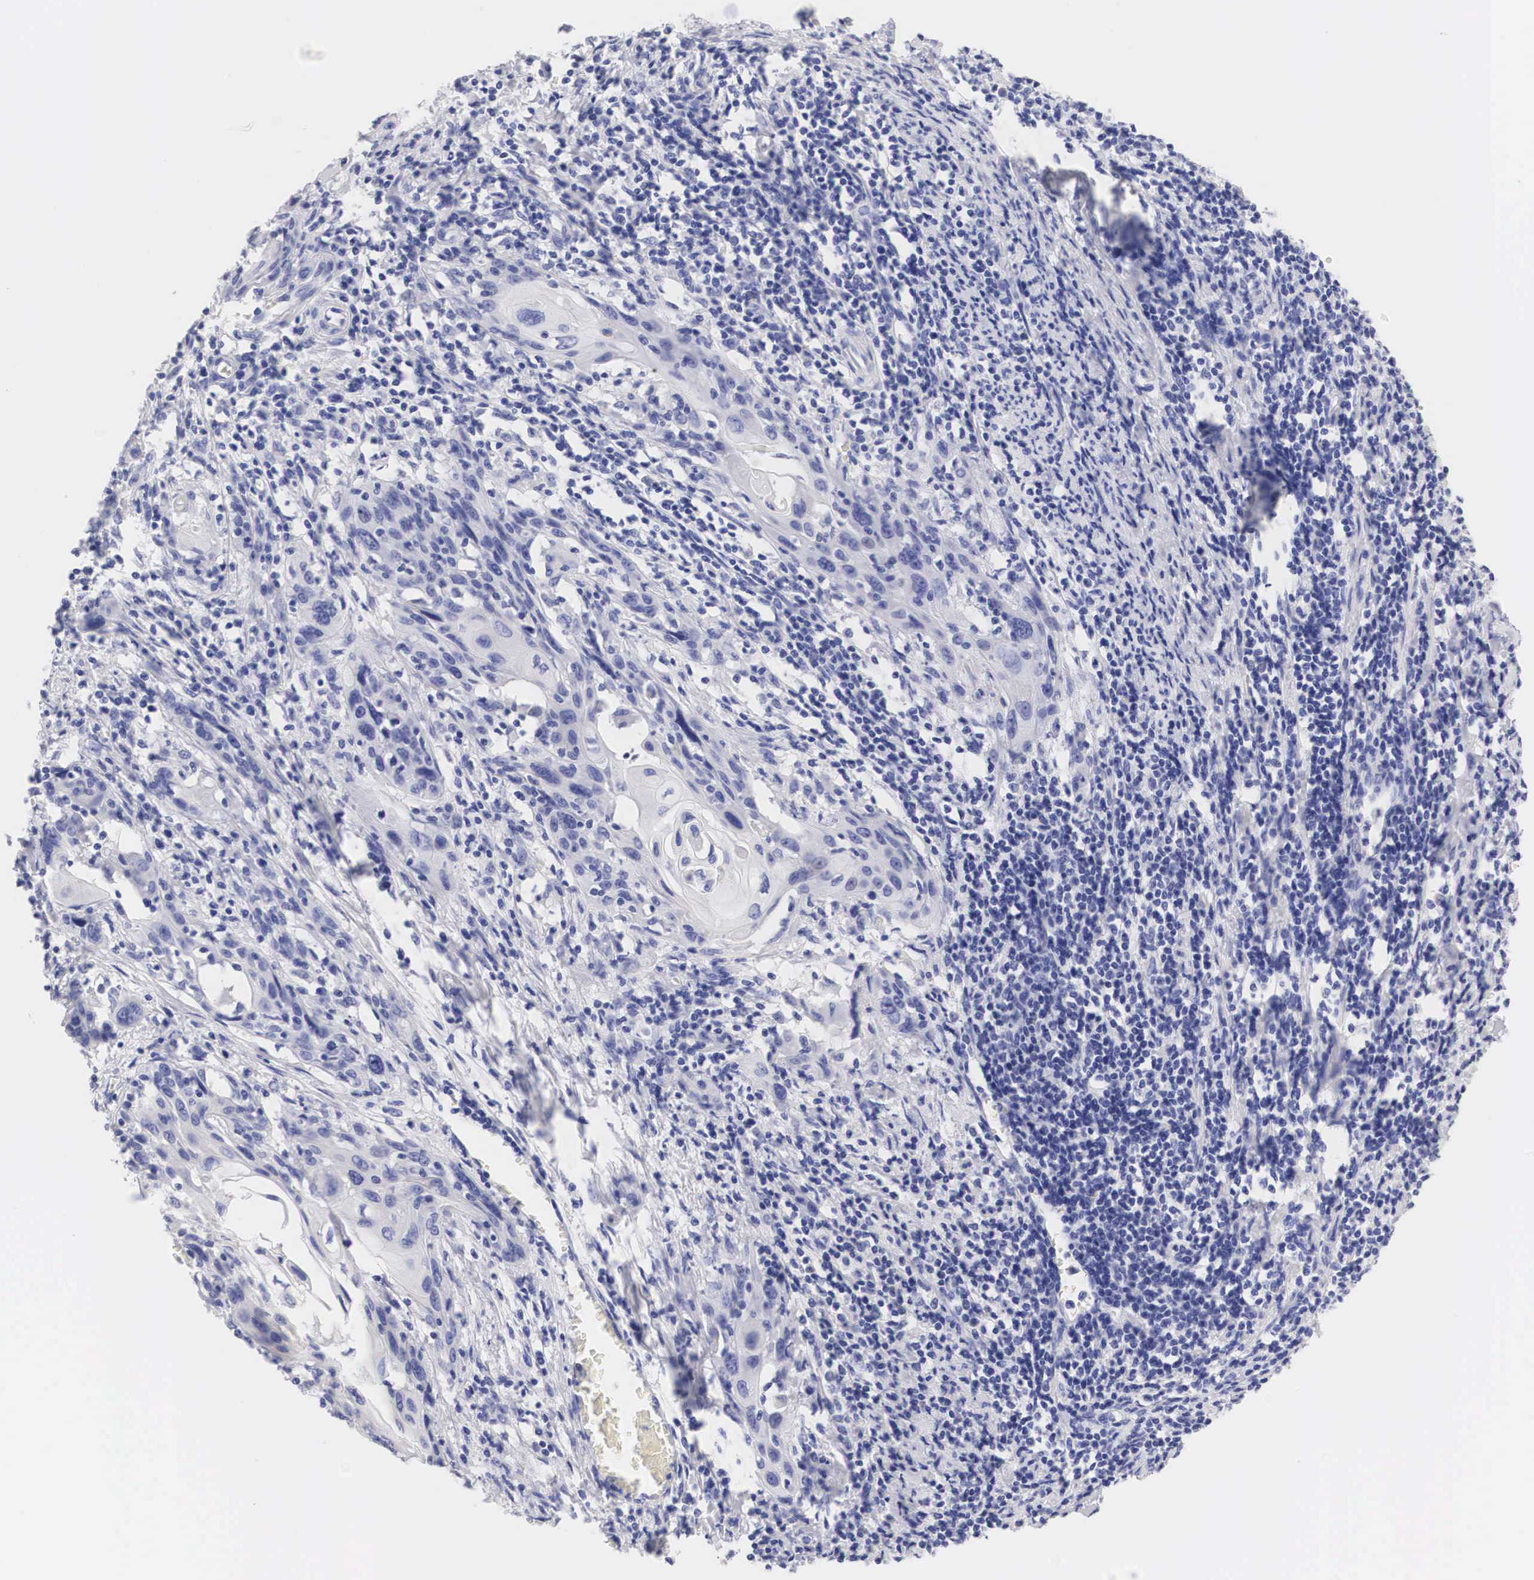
{"staining": {"intensity": "negative", "quantity": "none", "location": "none"}, "tissue": "cervical cancer", "cell_type": "Tumor cells", "image_type": "cancer", "snomed": [{"axis": "morphology", "description": "Squamous cell carcinoma, NOS"}, {"axis": "topography", "description": "Cervix"}], "caption": "IHC histopathology image of human cervical cancer (squamous cell carcinoma) stained for a protein (brown), which reveals no positivity in tumor cells.", "gene": "ERBB2", "patient": {"sex": "female", "age": 54}}